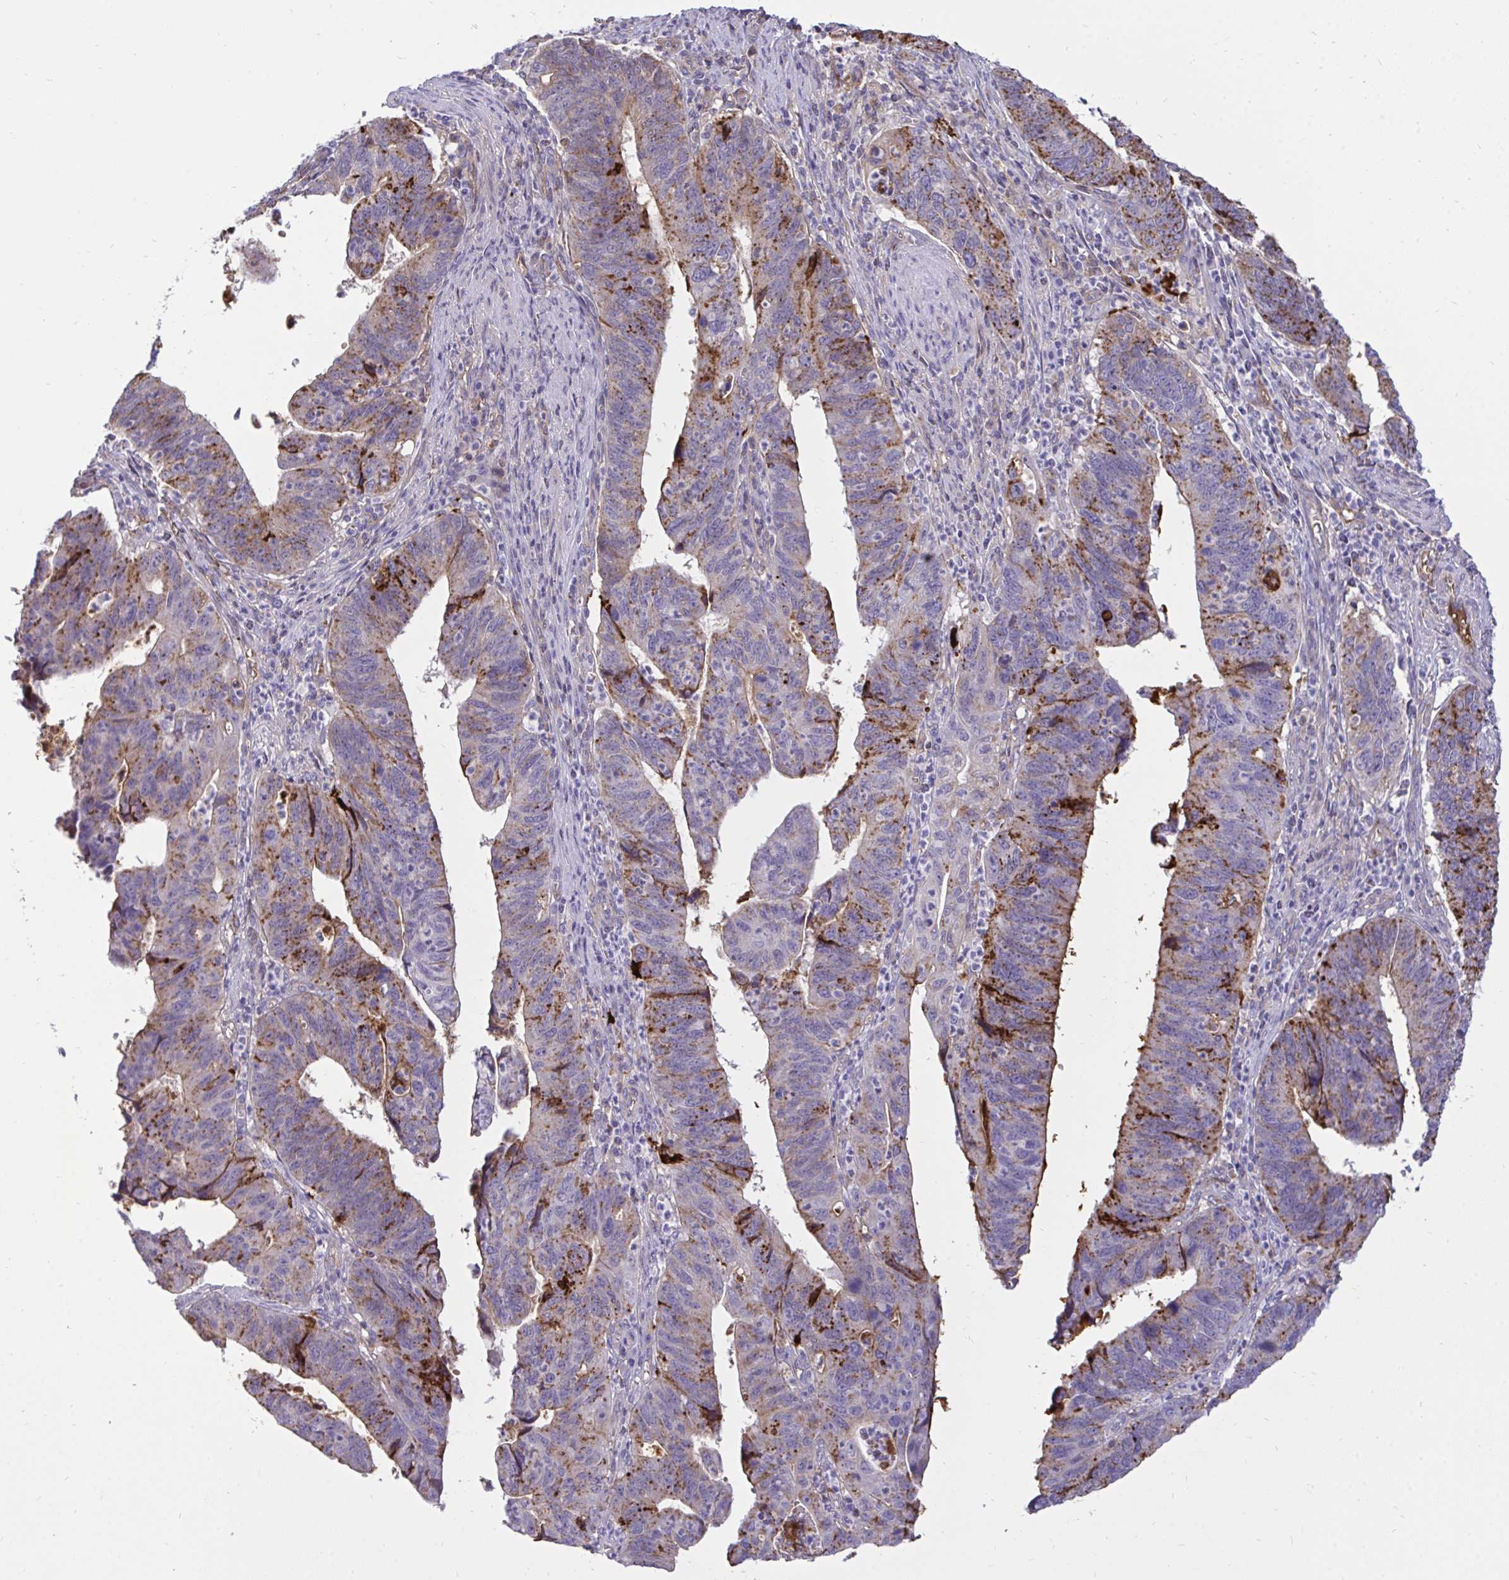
{"staining": {"intensity": "moderate", "quantity": "25%-75%", "location": "cytoplasmic/membranous"}, "tissue": "stomach cancer", "cell_type": "Tumor cells", "image_type": "cancer", "snomed": [{"axis": "morphology", "description": "Adenocarcinoma, NOS"}, {"axis": "topography", "description": "Stomach"}], "caption": "Protein expression analysis of adenocarcinoma (stomach) reveals moderate cytoplasmic/membranous positivity in approximately 25%-75% of tumor cells.", "gene": "F2", "patient": {"sex": "male", "age": 59}}